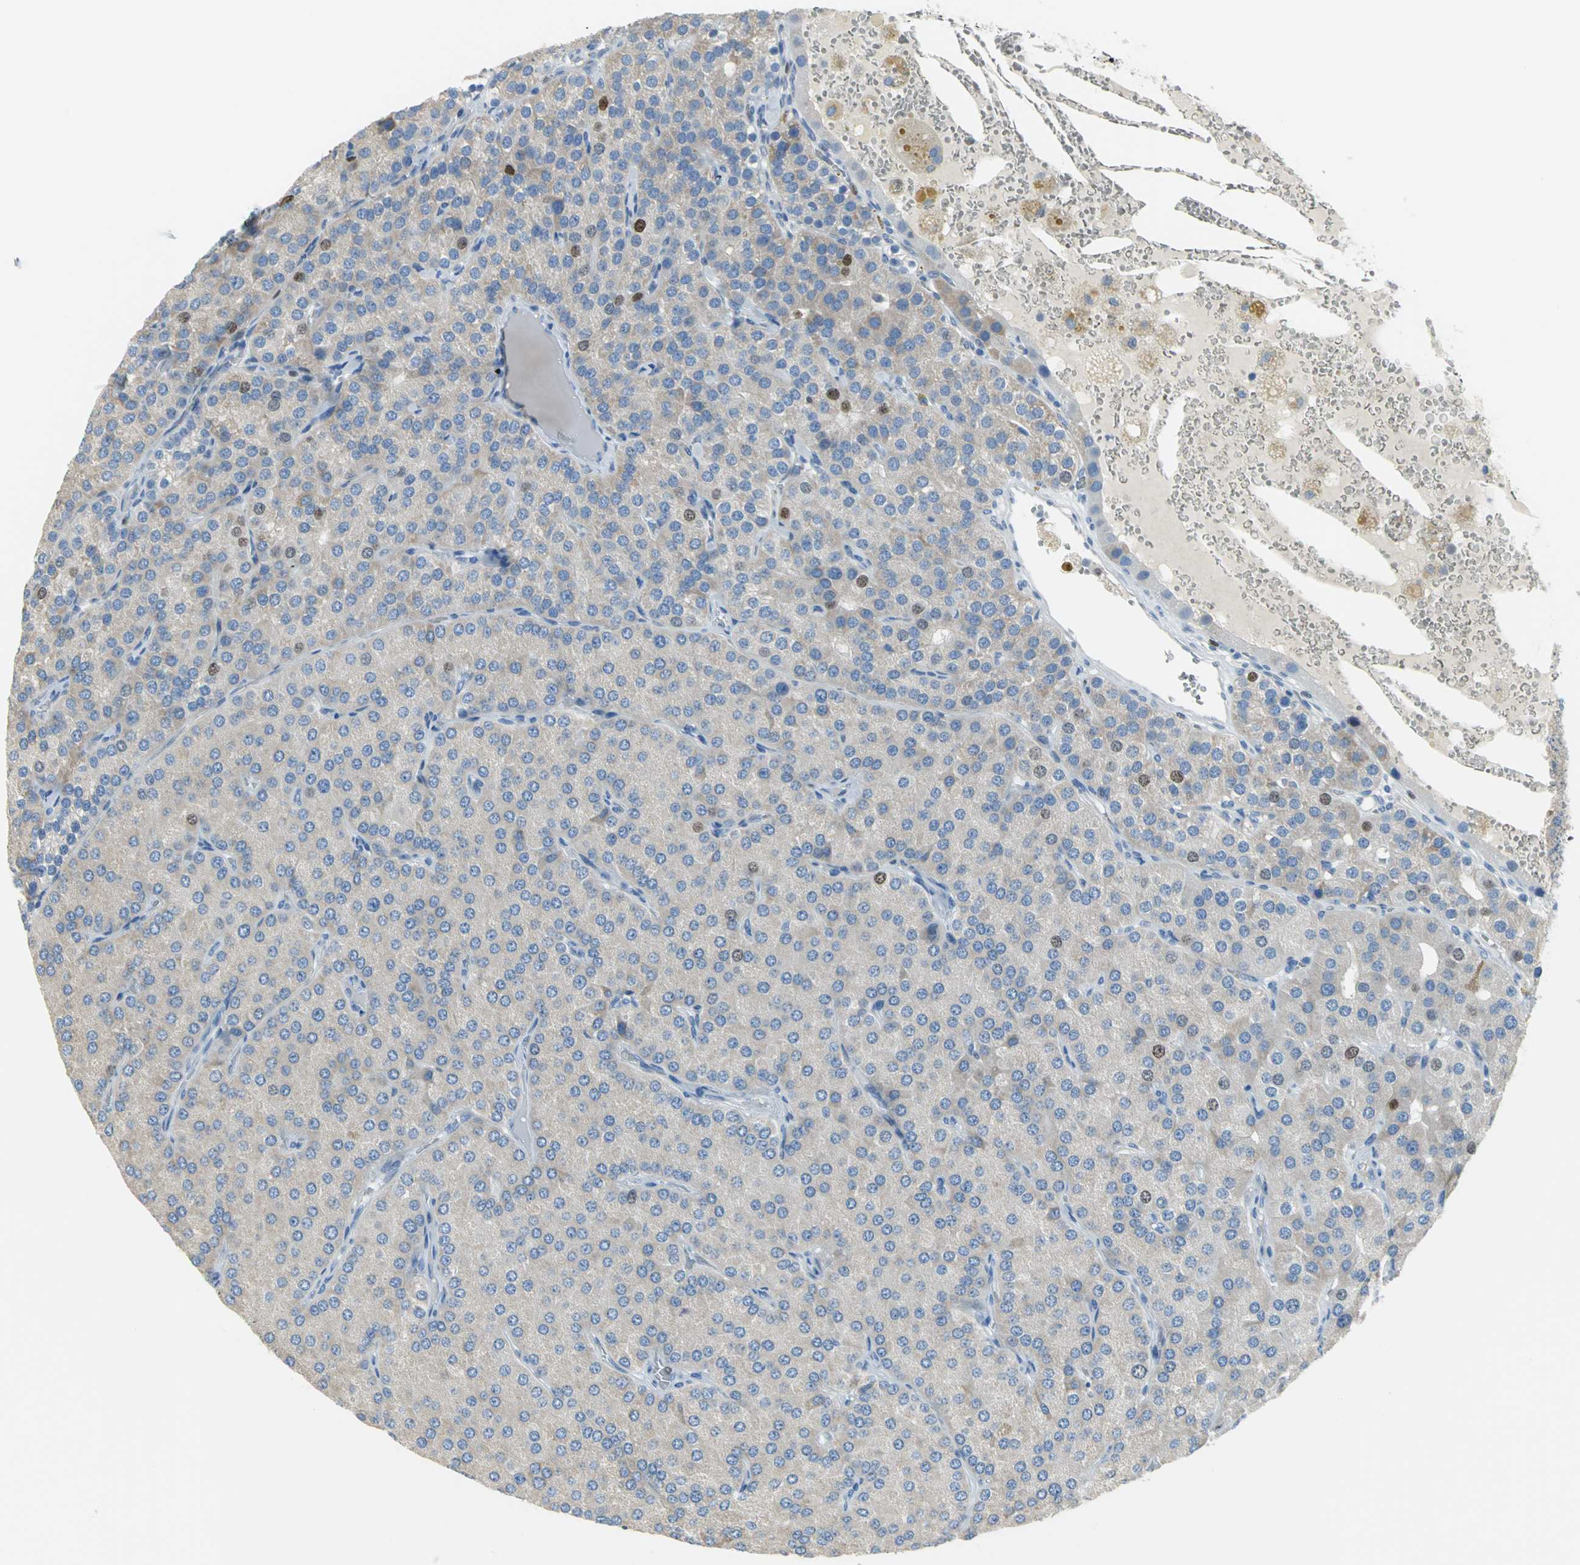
{"staining": {"intensity": "weak", "quantity": "25%-75%", "location": "cytoplasmic/membranous,nuclear"}, "tissue": "parathyroid gland", "cell_type": "Glandular cells", "image_type": "normal", "snomed": [{"axis": "morphology", "description": "Normal tissue, NOS"}, {"axis": "morphology", "description": "Adenoma, NOS"}, {"axis": "topography", "description": "Parathyroid gland"}], "caption": "About 25%-75% of glandular cells in unremarkable parathyroid gland reveal weak cytoplasmic/membranous,nuclear protein staining as visualized by brown immunohistochemical staining.", "gene": "MCM3", "patient": {"sex": "female", "age": 86}}